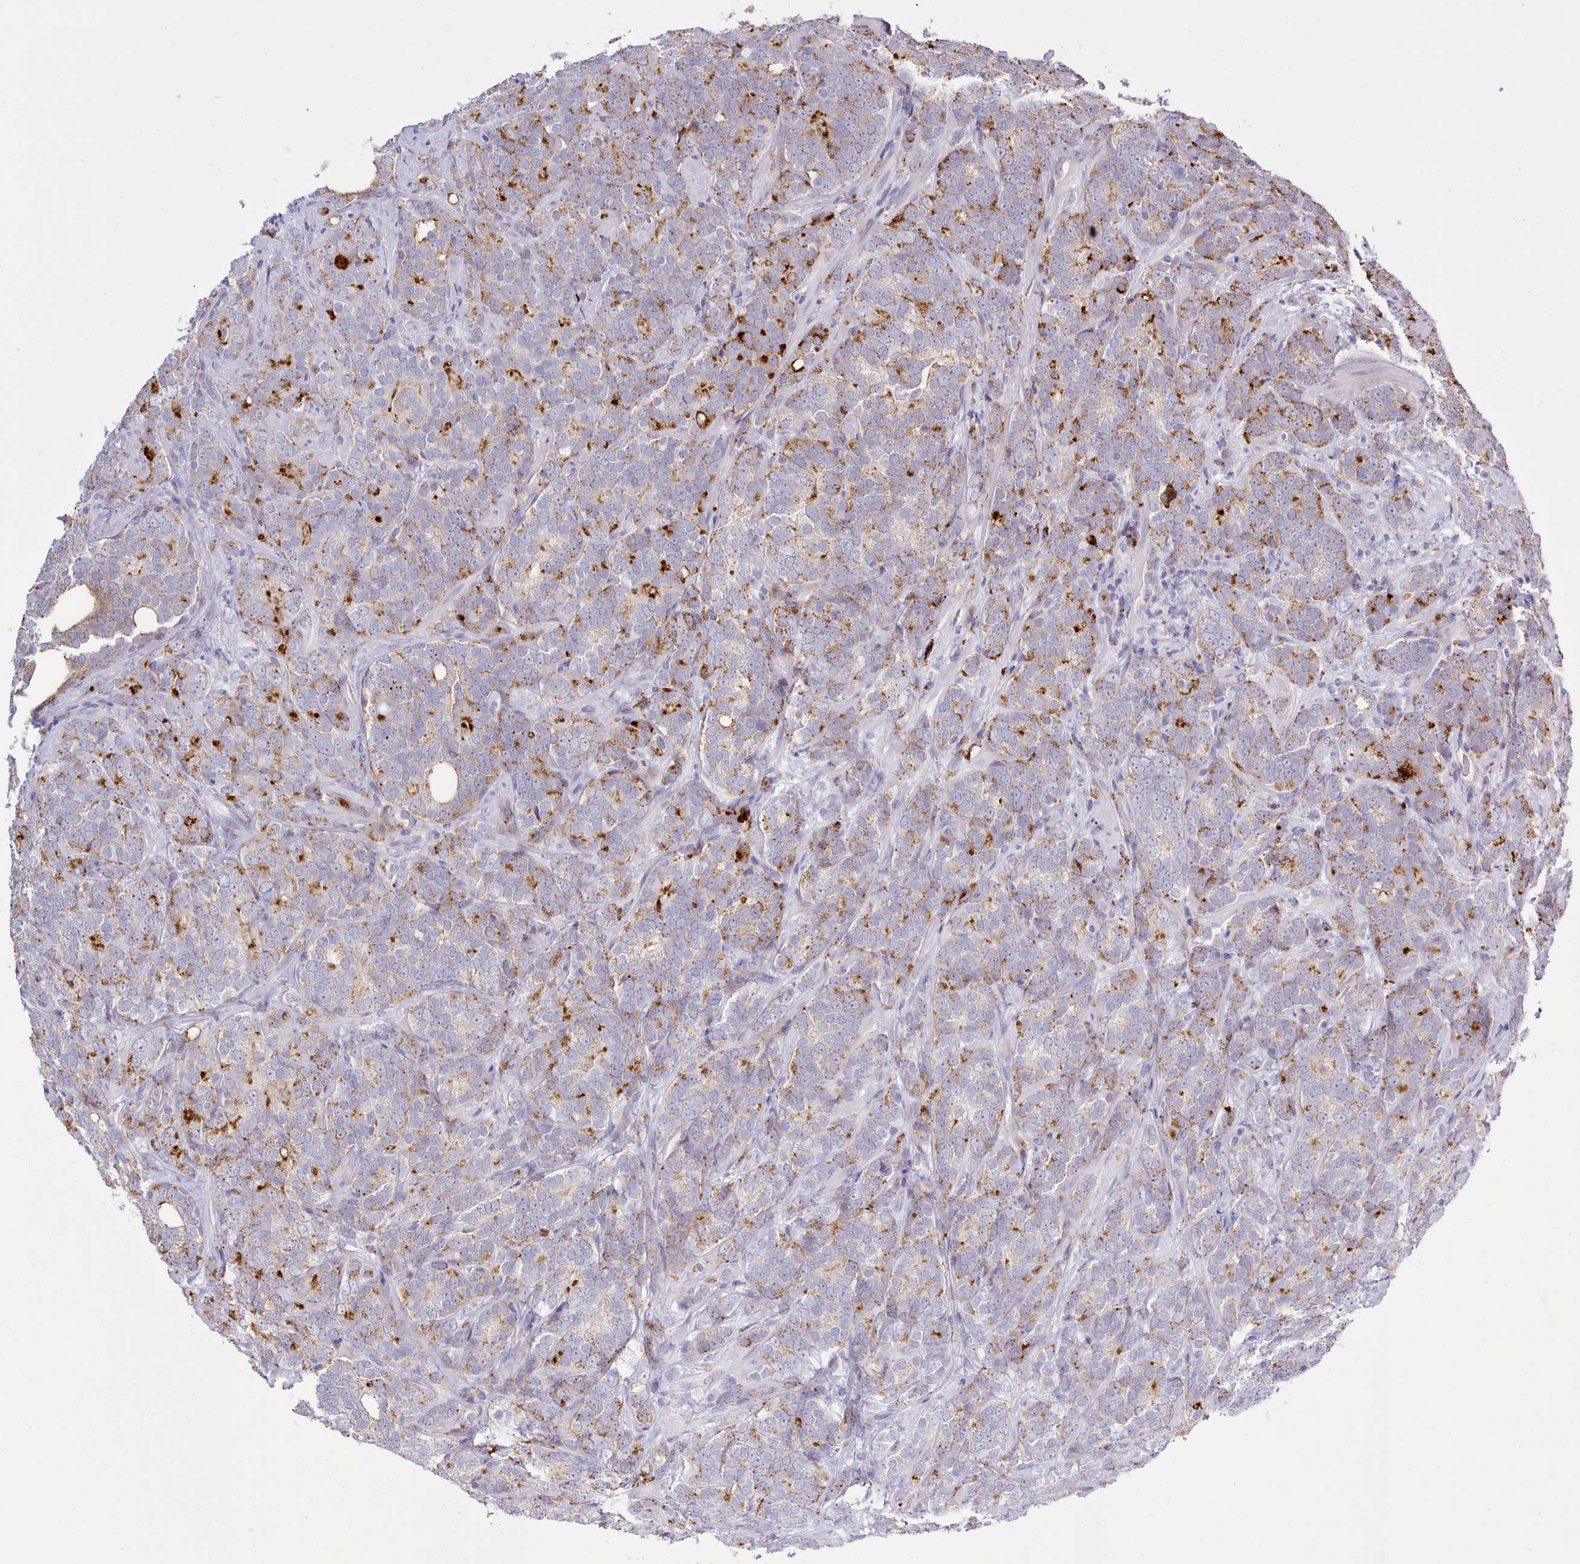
{"staining": {"intensity": "moderate", "quantity": "25%-75%", "location": "cytoplasmic/membranous"}, "tissue": "prostate cancer", "cell_type": "Tumor cells", "image_type": "cancer", "snomed": [{"axis": "morphology", "description": "Adenocarcinoma, High grade"}, {"axis": "topography", "description": "Prostate"}], "caption": "The image shows a brown stain indicating the presence of a protein in the cytoplasmic/membranous of tumor cells in prostate cancer. Using DAB (3,3'-diaminobenzidine) (brown) and hematoxylin (blue) stains, captured at high magnification using brightfield microscopy.", "gene": "SRD5A1", "patient": {"sex": "male", "age": 64}}